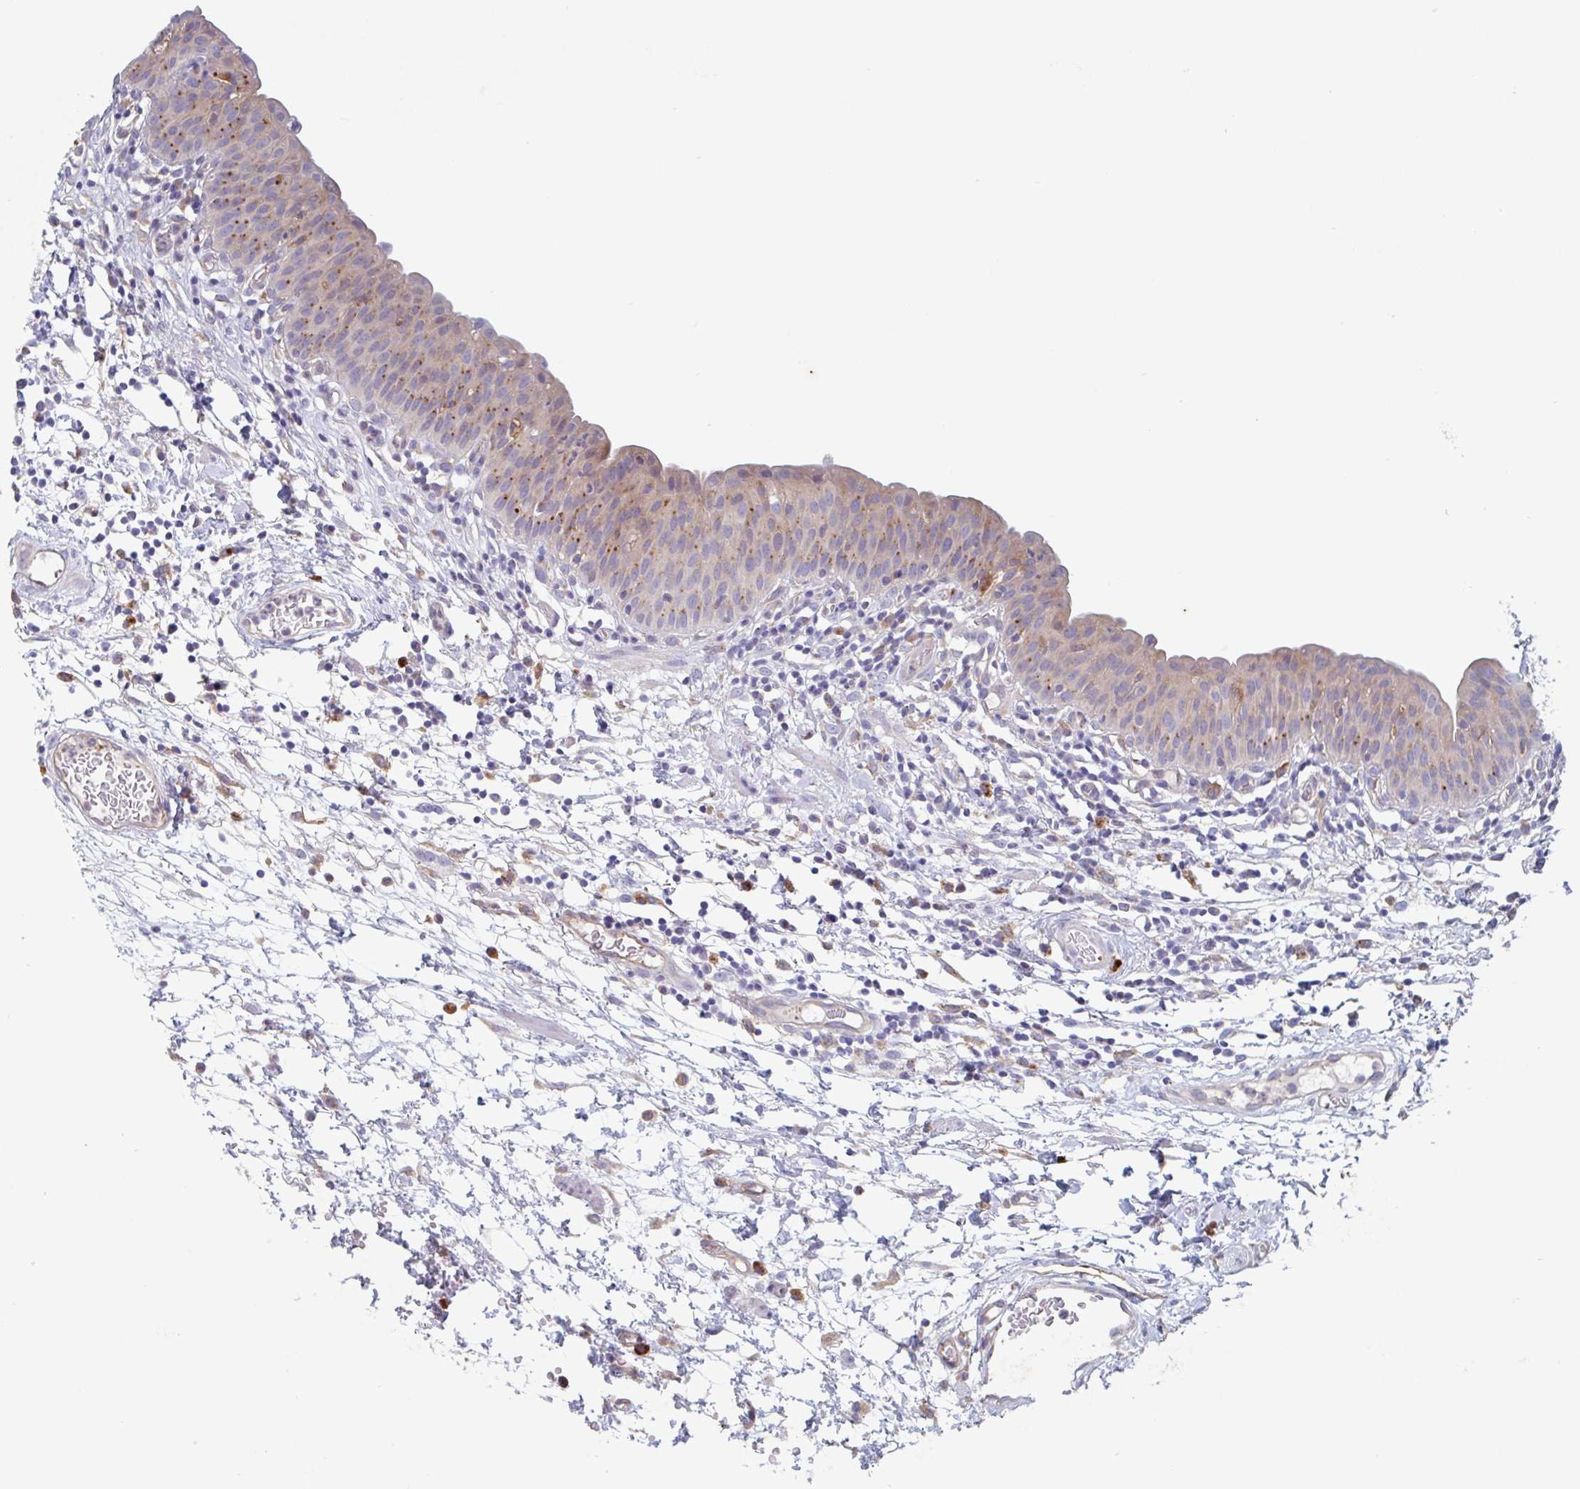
{"staining": {"intensity": "strong", "quantity": "25%-75%", "location": "cytoplasmic/membranous"}, "tissue": "urinary bladder", "cell_type": "Urothelial cells", "image_type": "normal", "snomed": [{"axis": "morphology", "description": "Normal tissue, NOS"}, {"axis": "morphology", "description": "Inflammation, NOS"}, {"axis": "topography", "description": "Urinary bladder"}], "caption": "Immunohistochemistry (IHC) of unremarkable urinary bladder displays high levels of strong cytoplasmic/membranous expression in about 25%-75% of urothelial cells.", "gene": "MANBA", "patient": {"sex": "male", "age": 57}}